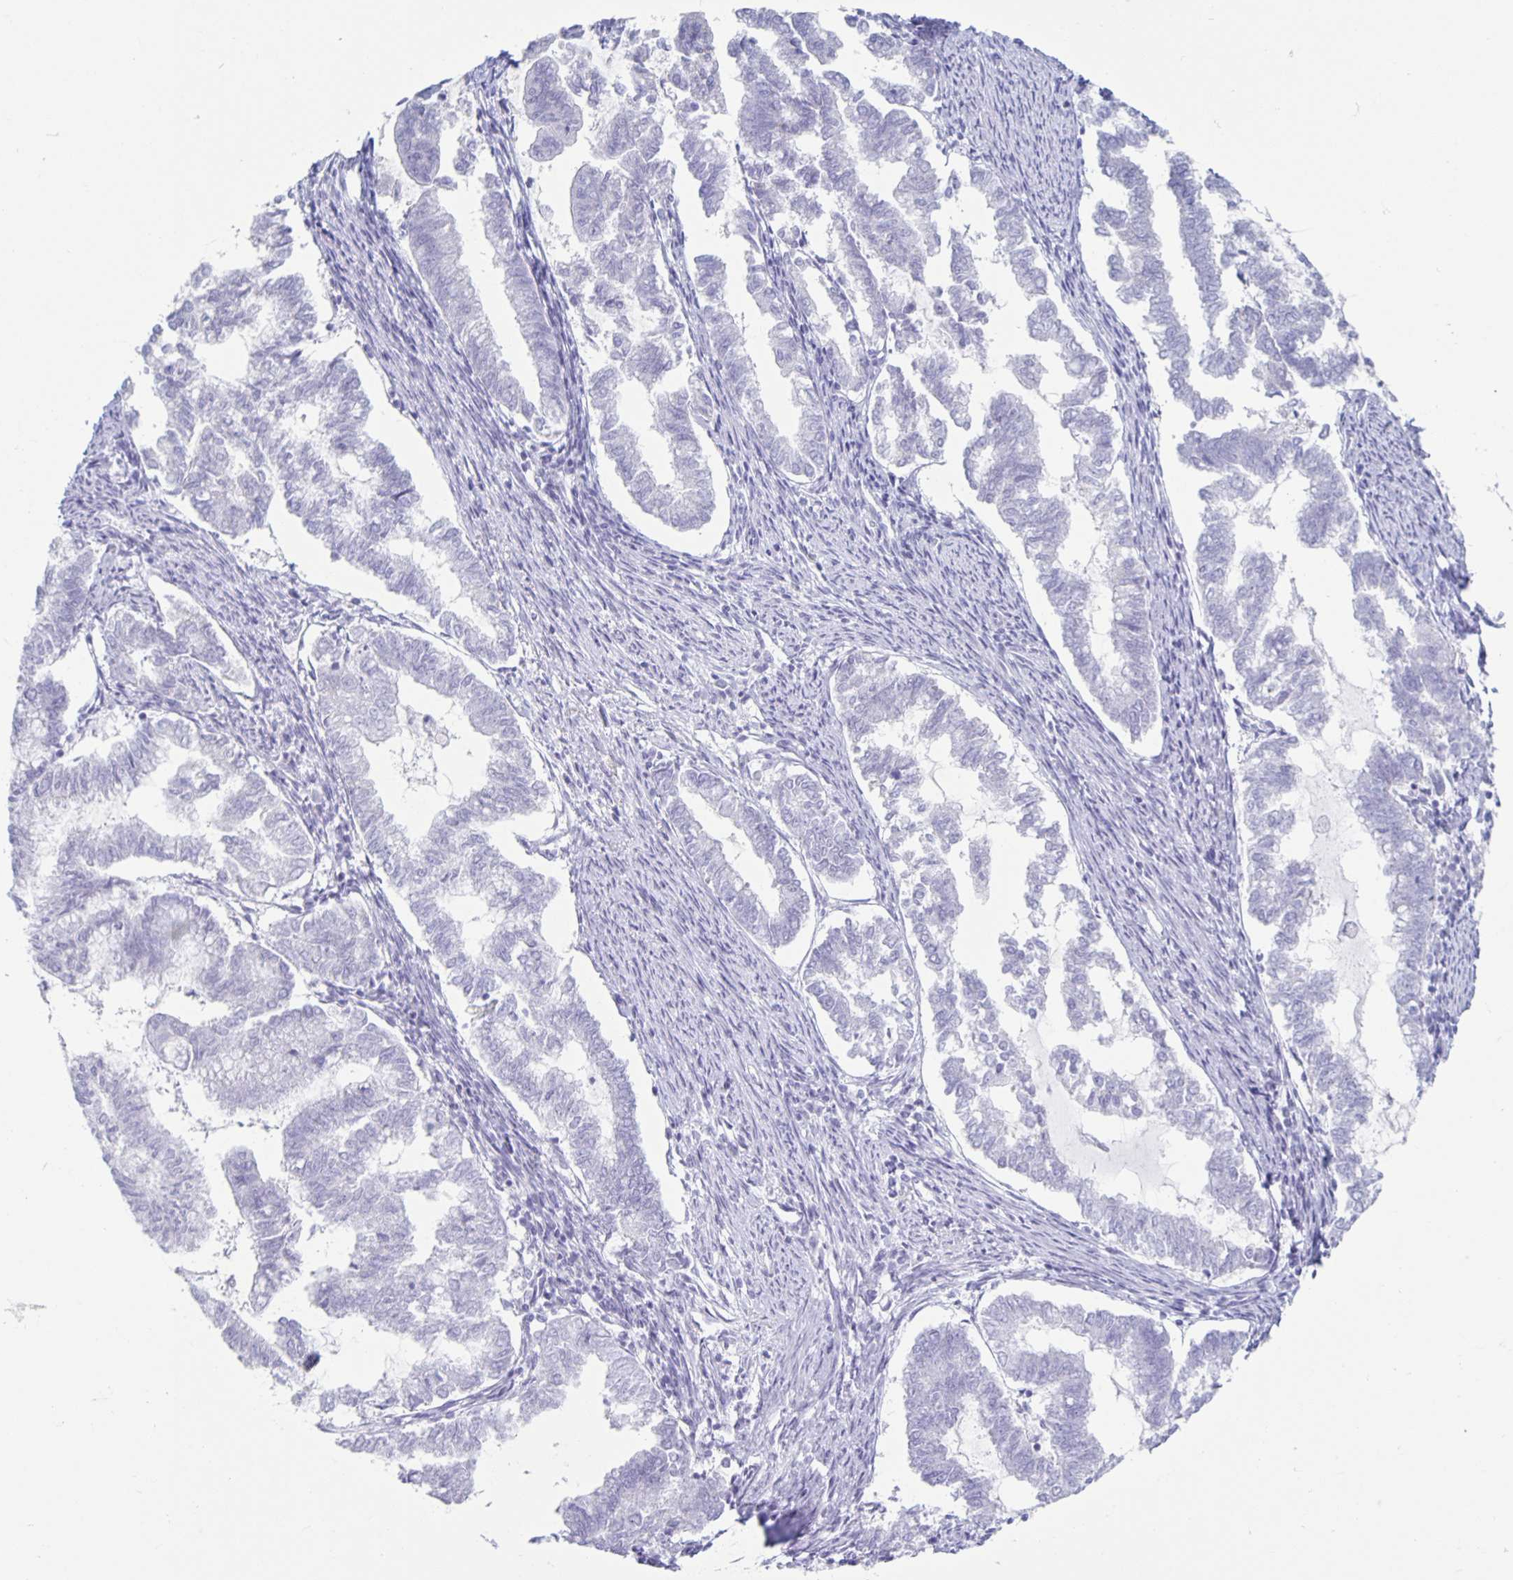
{"staining": {"intensity": "negative", "quantity": "none", "location": "none"}, "tissue": "endometrial cancer", "cell_type": "Tumor cells", "image_type": "cancer", "snomed": [{"axis": "morphology", "description": "Adenocarcinoma, NOS"}, {"axis": "topography", "description": "Endometrium"}], "caption": "Micrograph shows no protein staining in tumor cells of adenocarcinoma (endometrial) tissue.", "gene": "CT45A5", "patient": {"sex": "female", "age": 79}}